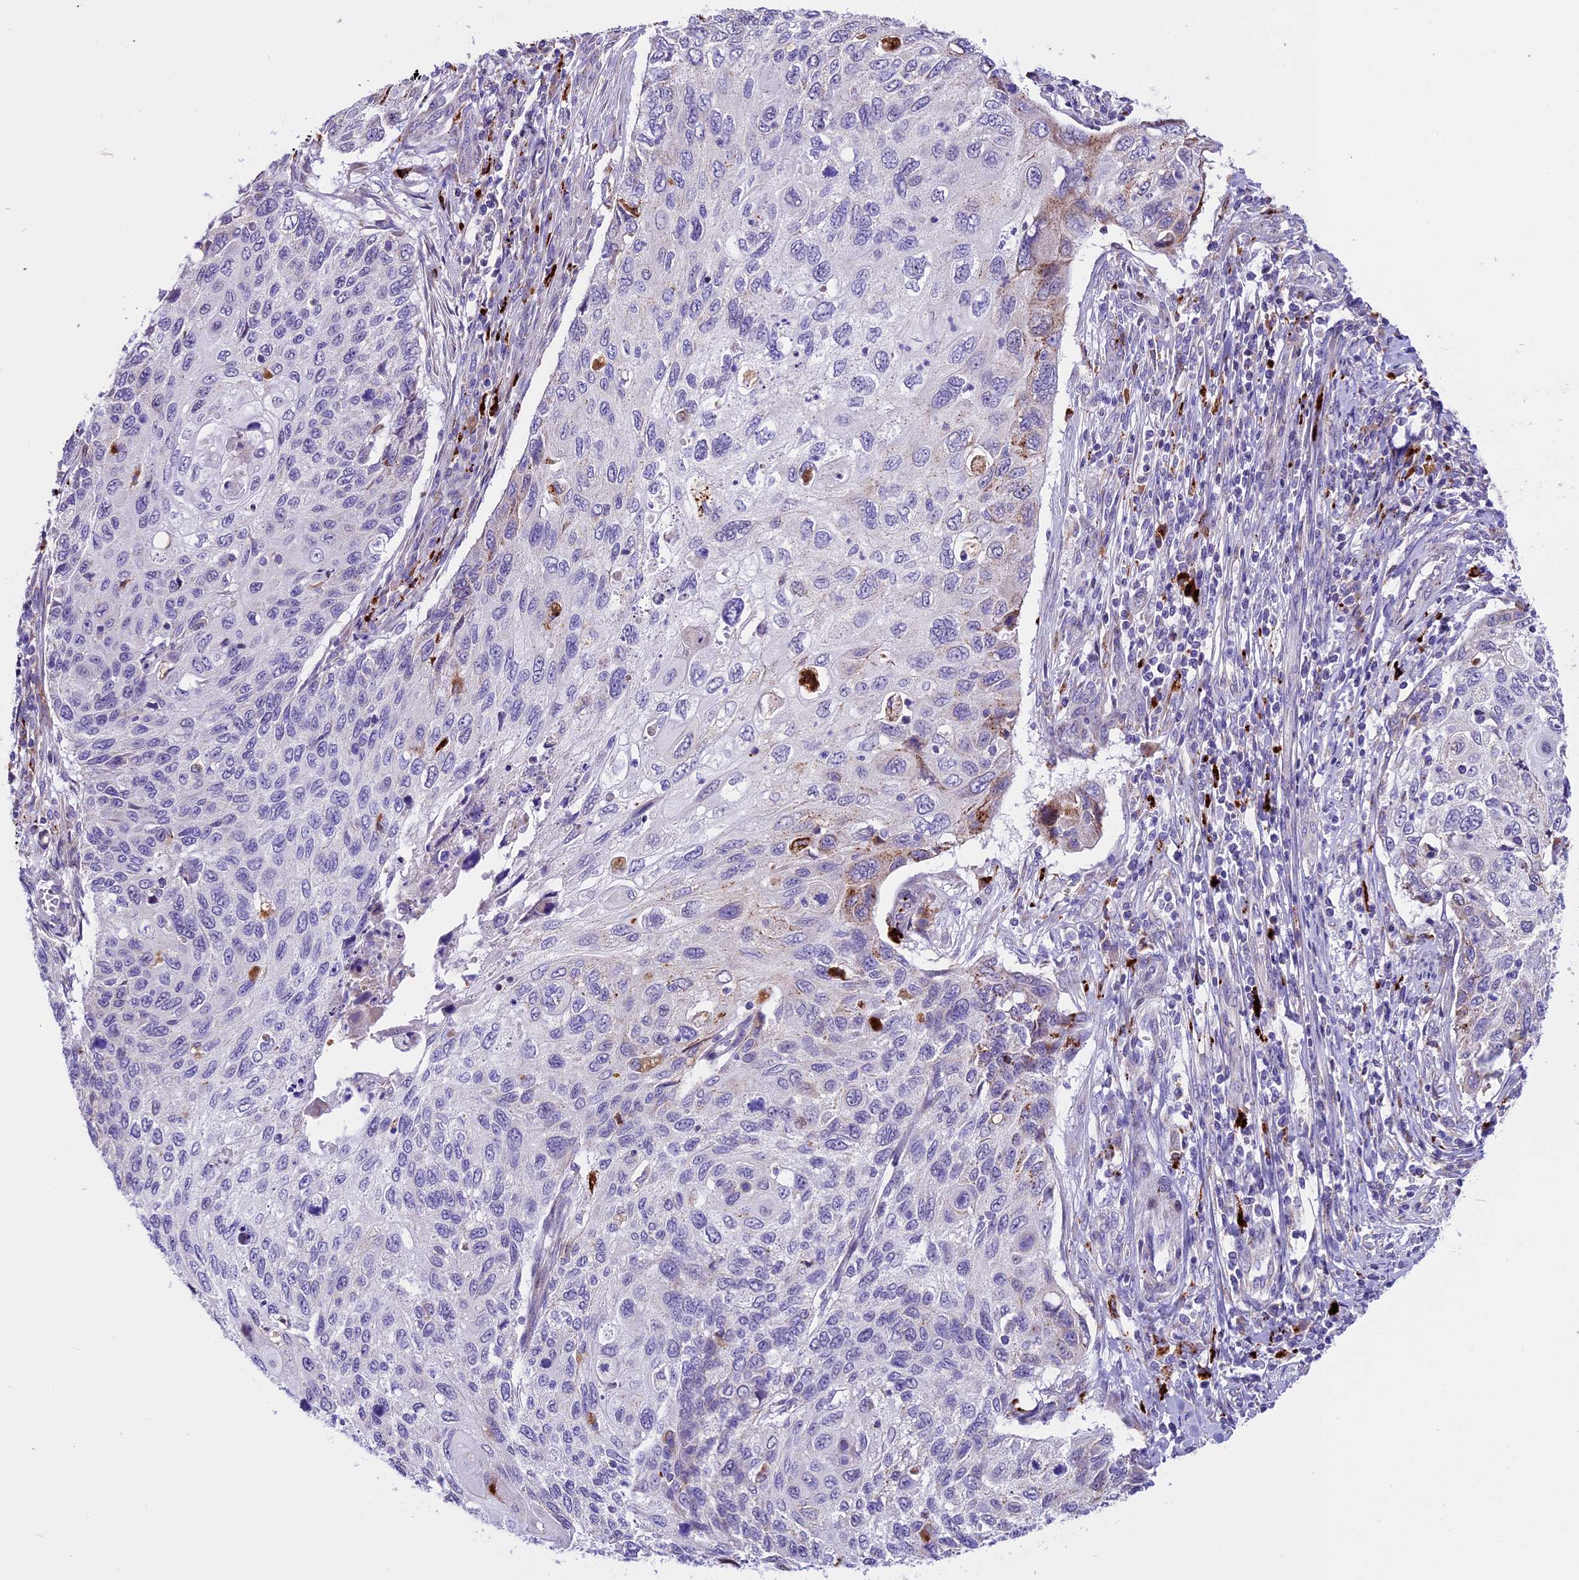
{"staining": {"intensity": "weak", "quantity": "<25%", "location": "cytoplasmic/membranous"}, "tissue": "cervical cancer", "cell_type": "Tumor cells", "image_type": "cancer", "snomed": [{"axis": "morphology", "description": "Squamous cell carcinoma, NOS"}, {"axis": "topography", "description": "Cervix"}], "caption": "IHC histopathology image of neoplastic tissue: human cervical cancer stained with DAB (3,3'-diaminobenzidine) displays no significant protein staining in tumor cells.", "gene": "THRSP", "patient": {"sex": "female", "age": 70}}